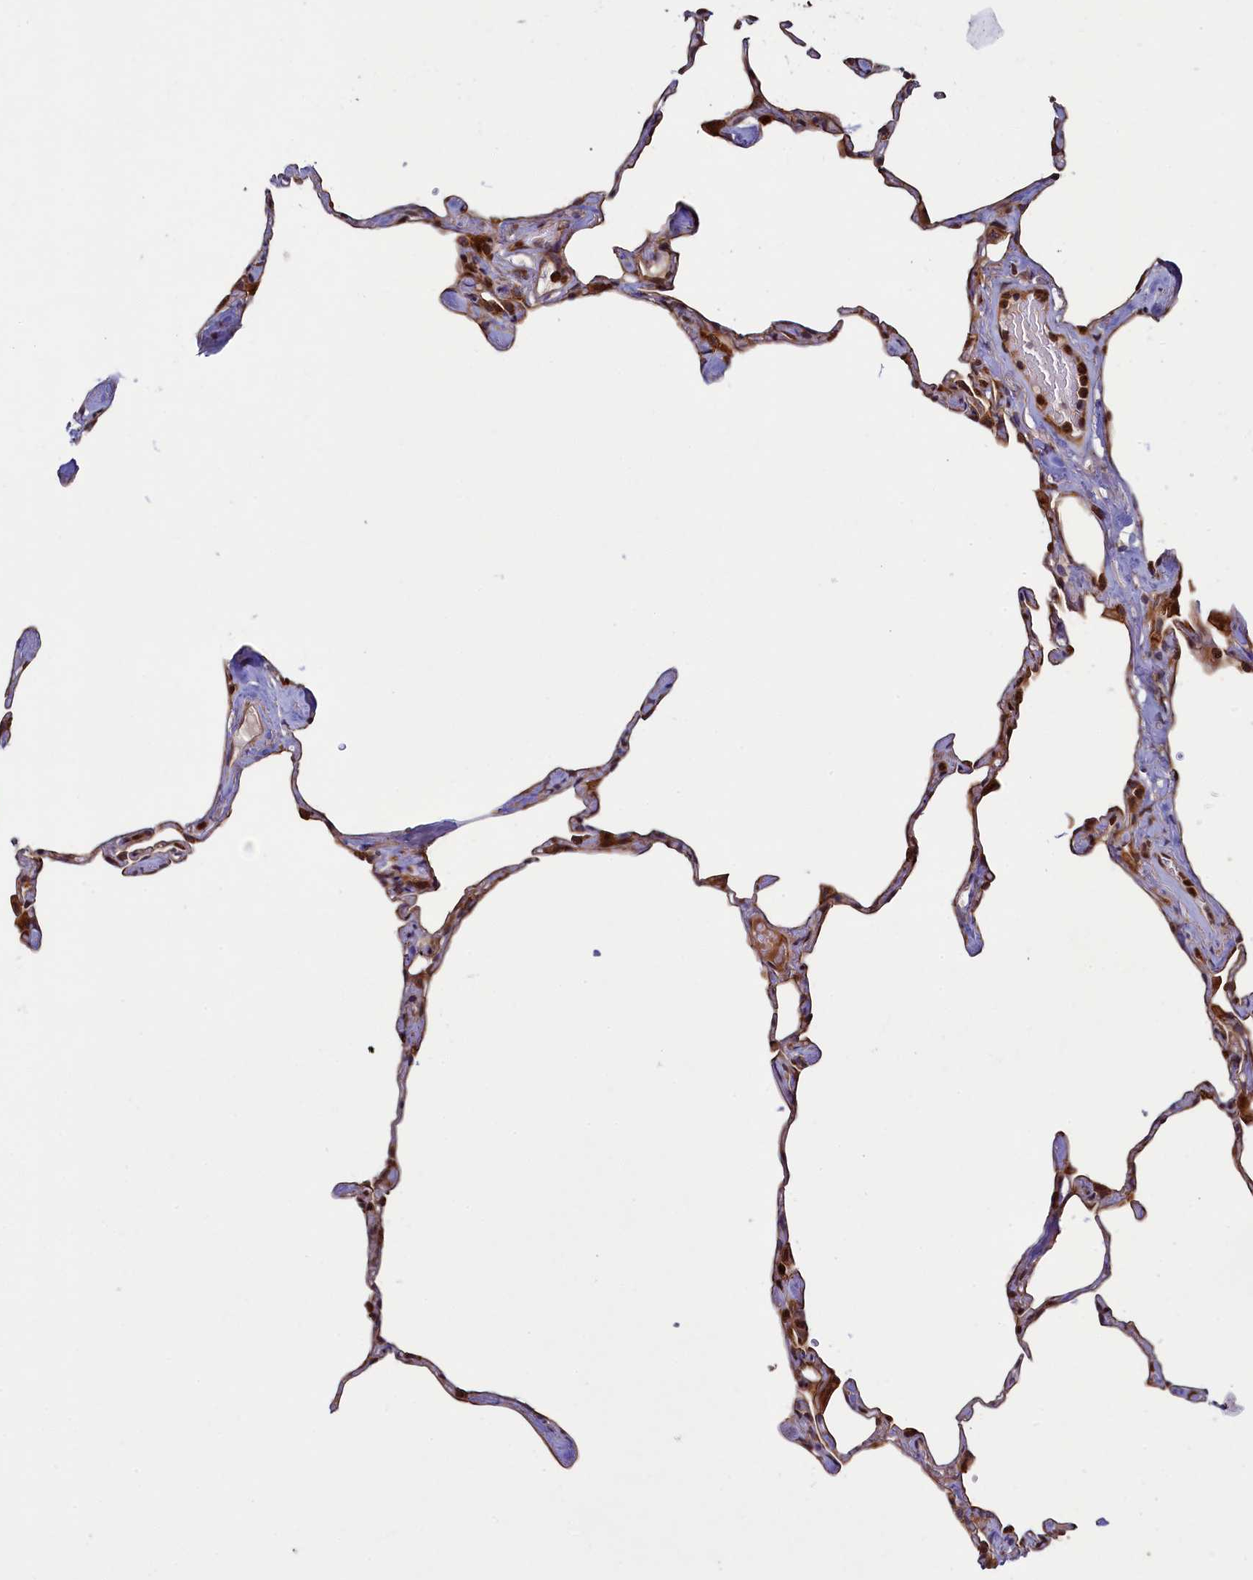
{"staining": {"intensity": "moderate", "quantity": "25%-75%", "location": "cytoplasmic/membranous,nuclear"}, "tissue": "lung", "cell_type": "Alveolar cells", "image_type": "normal", "snomed": [{"axis": "morphology", "description": "Normal tissue, NOS"}, {"axis": "topography", "description": "Lung"}], "caption": "Protein staining by immunohistochemistry (IHC) displays moderate cytoplasmic/membranous,nuclear expression in approximately 25%-75% of alveolar cells in benign lung. The staining was performed using DAB (3,3'-diaminobenzidine) to visualize the protein expression in brown, while the nuclei were stained in blue with hematoxylin (Magnification: 20x).", "gene": "PIK3C3", "patient": {"sex": "male", "age": 65}}